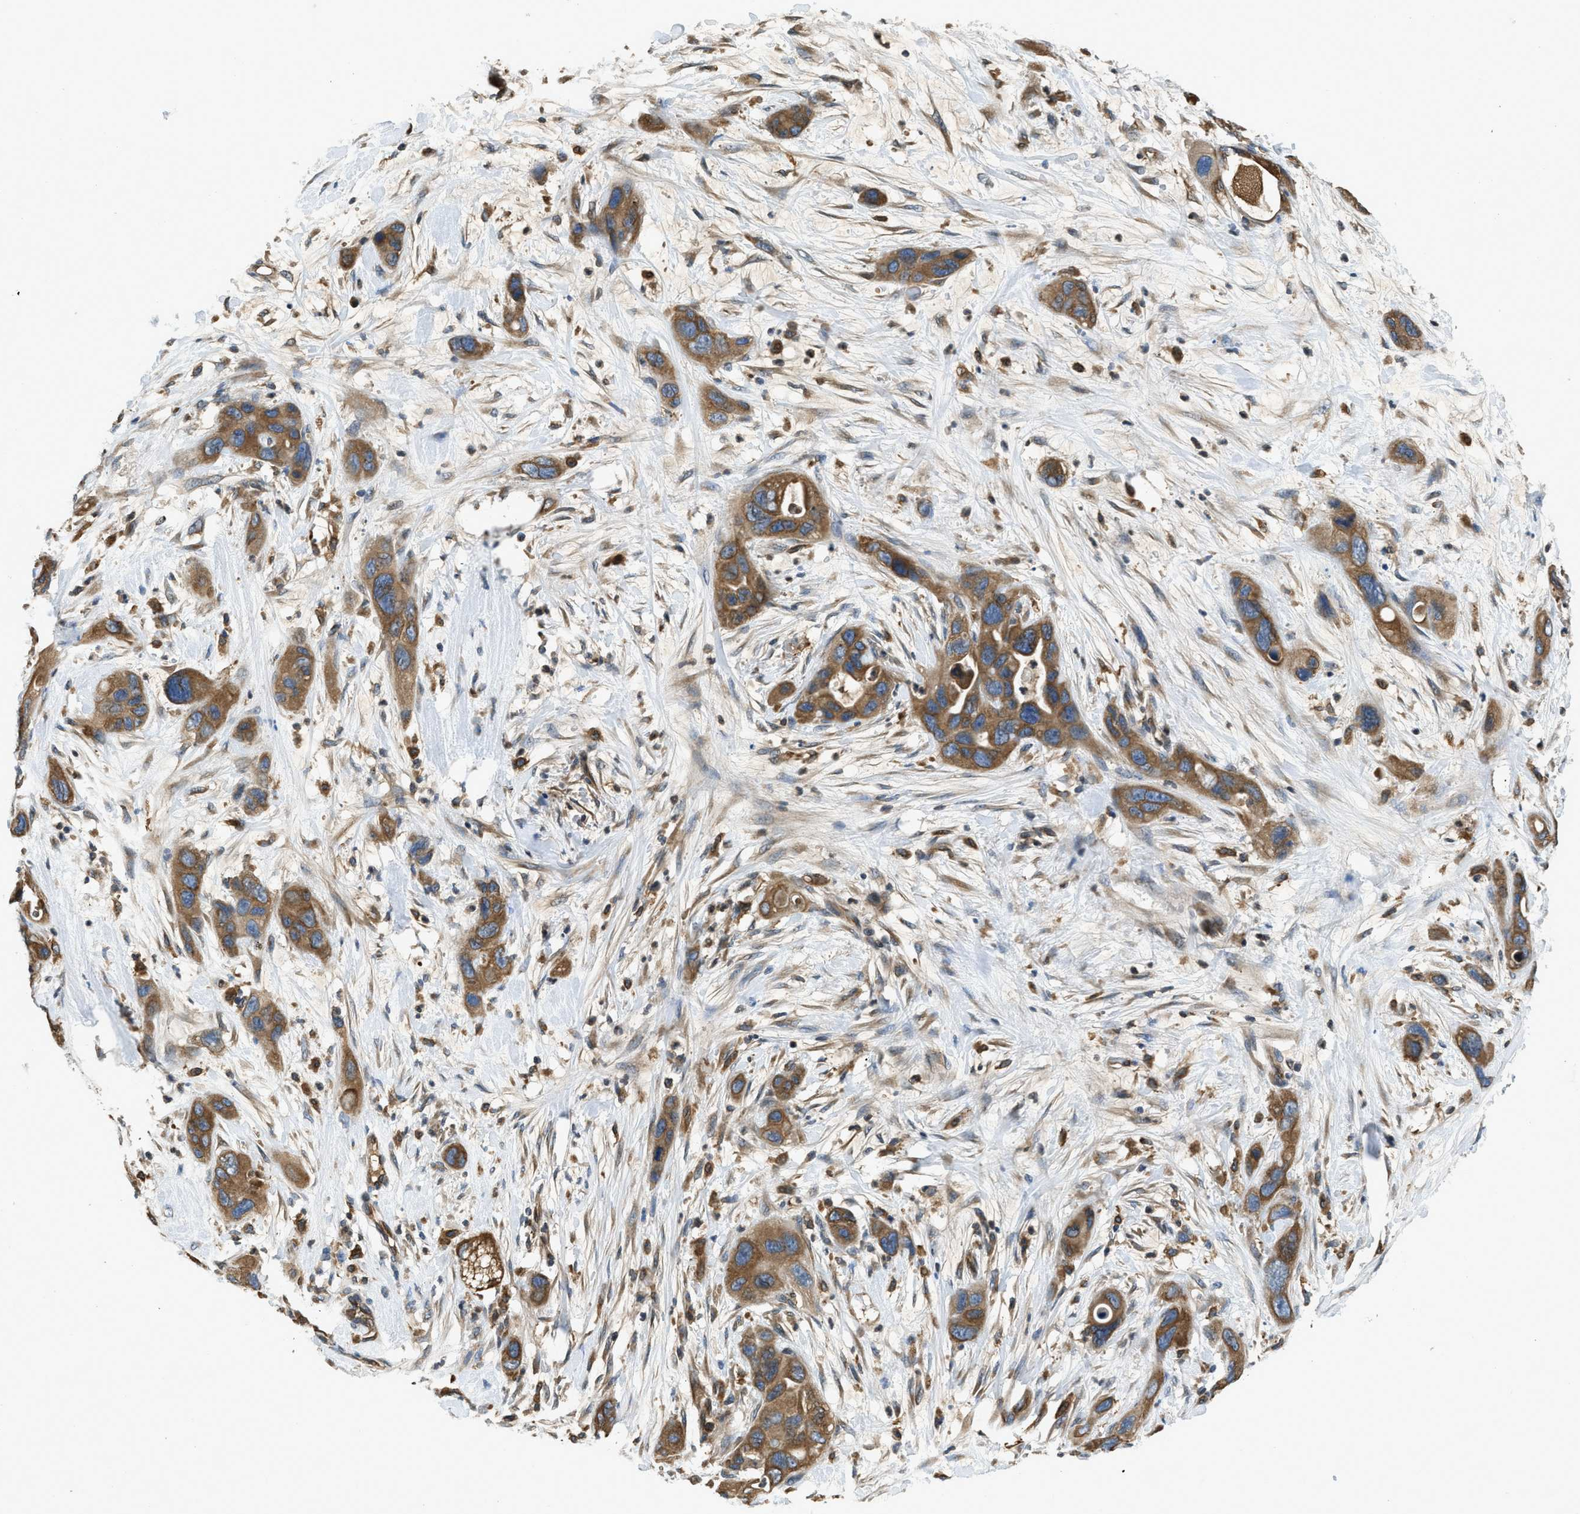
{"staining": {"intensity": "moderate", "quantity": ">75%", "location": "cytoplasmic/membranous"}, "tissue": "pancreatic cancer", "cell_type": "Tumor cells", "image_type": "cancer", "snomed": [{"axis": "morphology", "description": "Adenocarcinoma, NOS"}, {"axis": "topography", "description": "Pancreas"}], "caption": "Immunohistochemical staining of pancreatic cancer exhibits medium levels of moderate cytoplasmic/membranous protein staining in approximately >75% of tumor cells.", "gene": "BCAP31", "patient": {"sex": "female", "age": 71}}